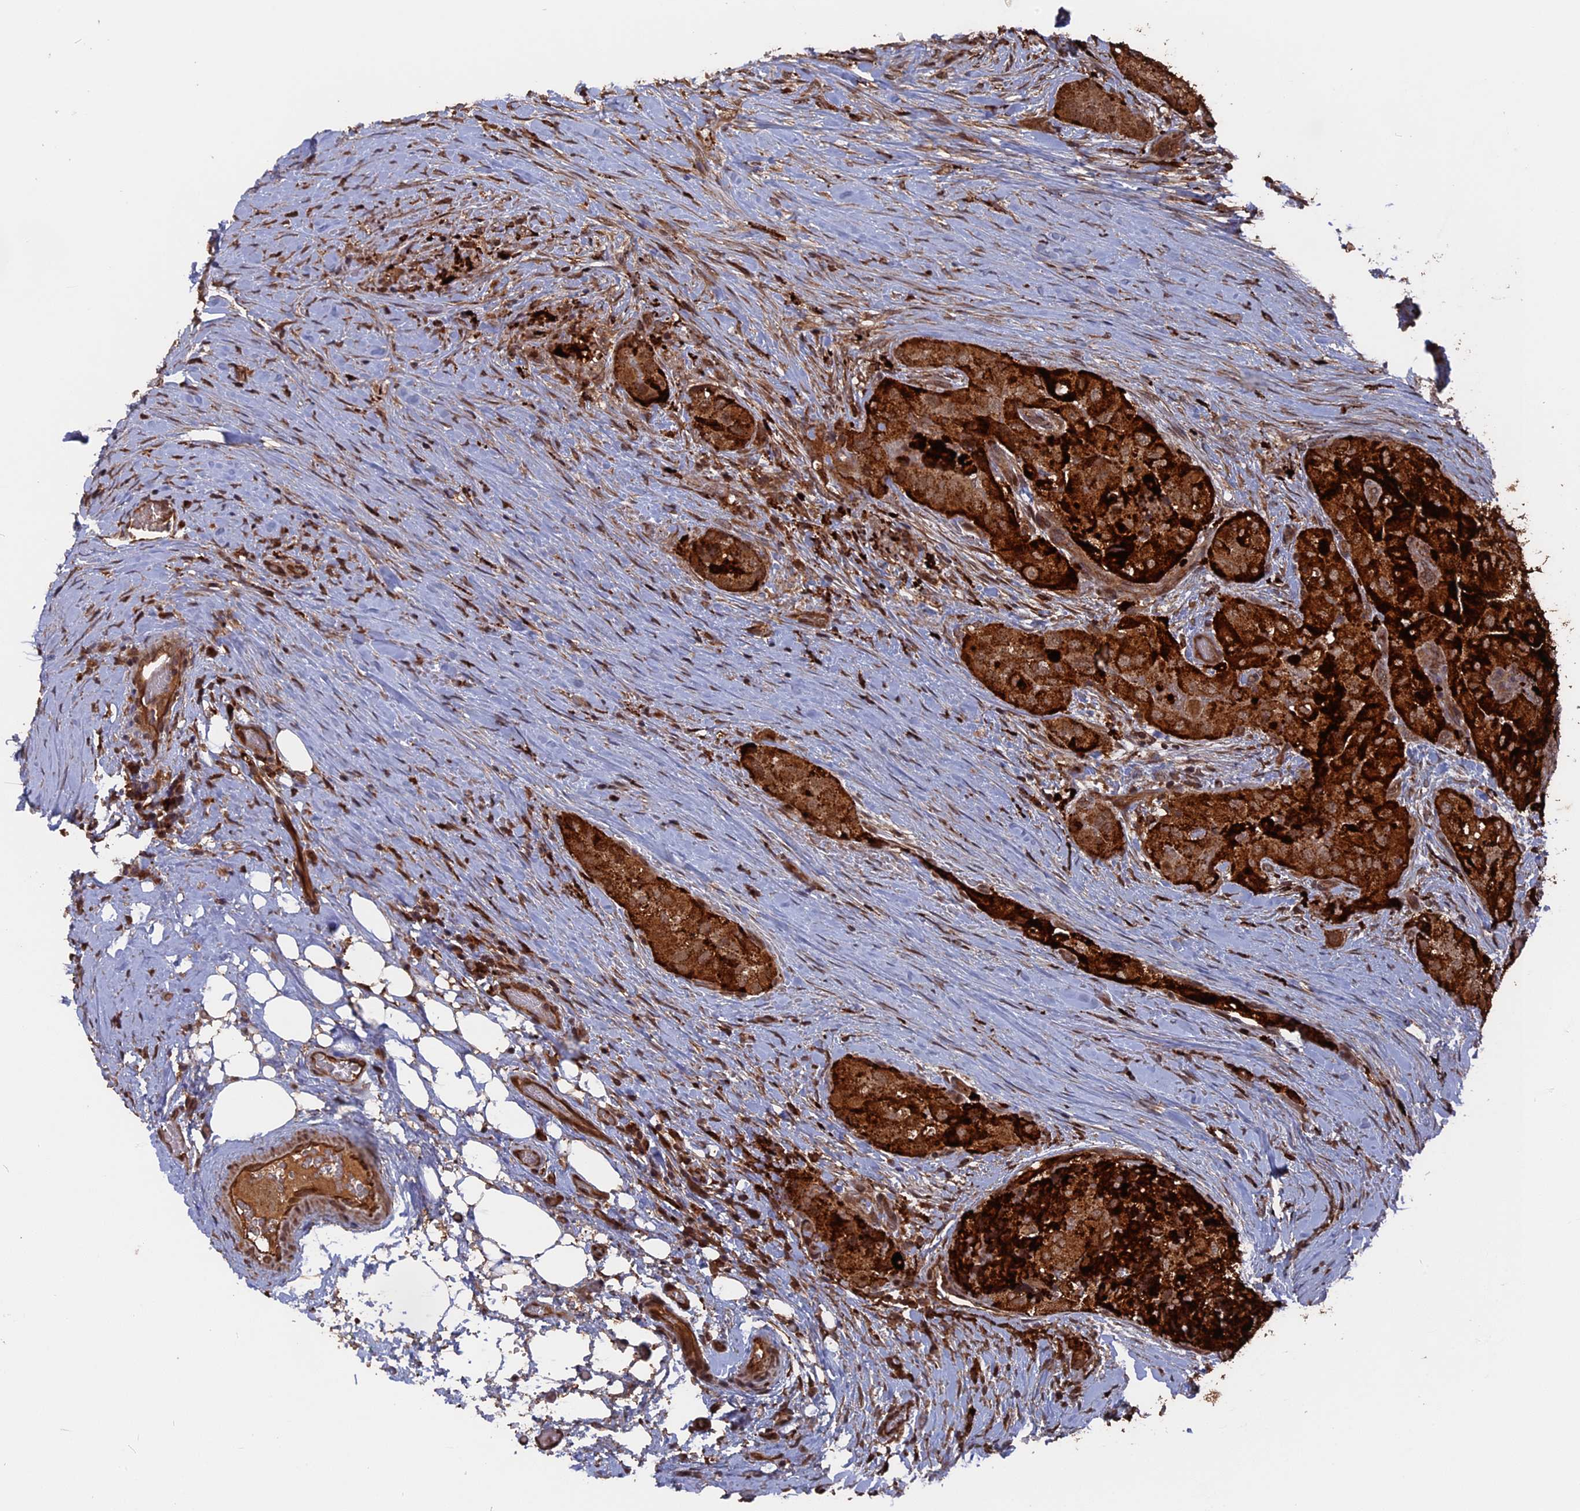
{"staining": {"intensity": "strong", "quantity": ">75%", "location": "cytoplasmic/membranous"}, "tissue": "thyroid cancer", "cell_type": "Tumor cells", "image_type": "cancer", "snomed": [{"axis": "morphology", "description": "Papillary adenocarcinoma, NOS"}, {"axis": "topography", "description": "Thyroid gland"}], "caption": "A brown stain highlights strong cytoplasmic/membranous expression of a protein in thyroid cancer tumor cells.", "gene": "TELO2", "patient": {"sex": "female", "age": 59}}